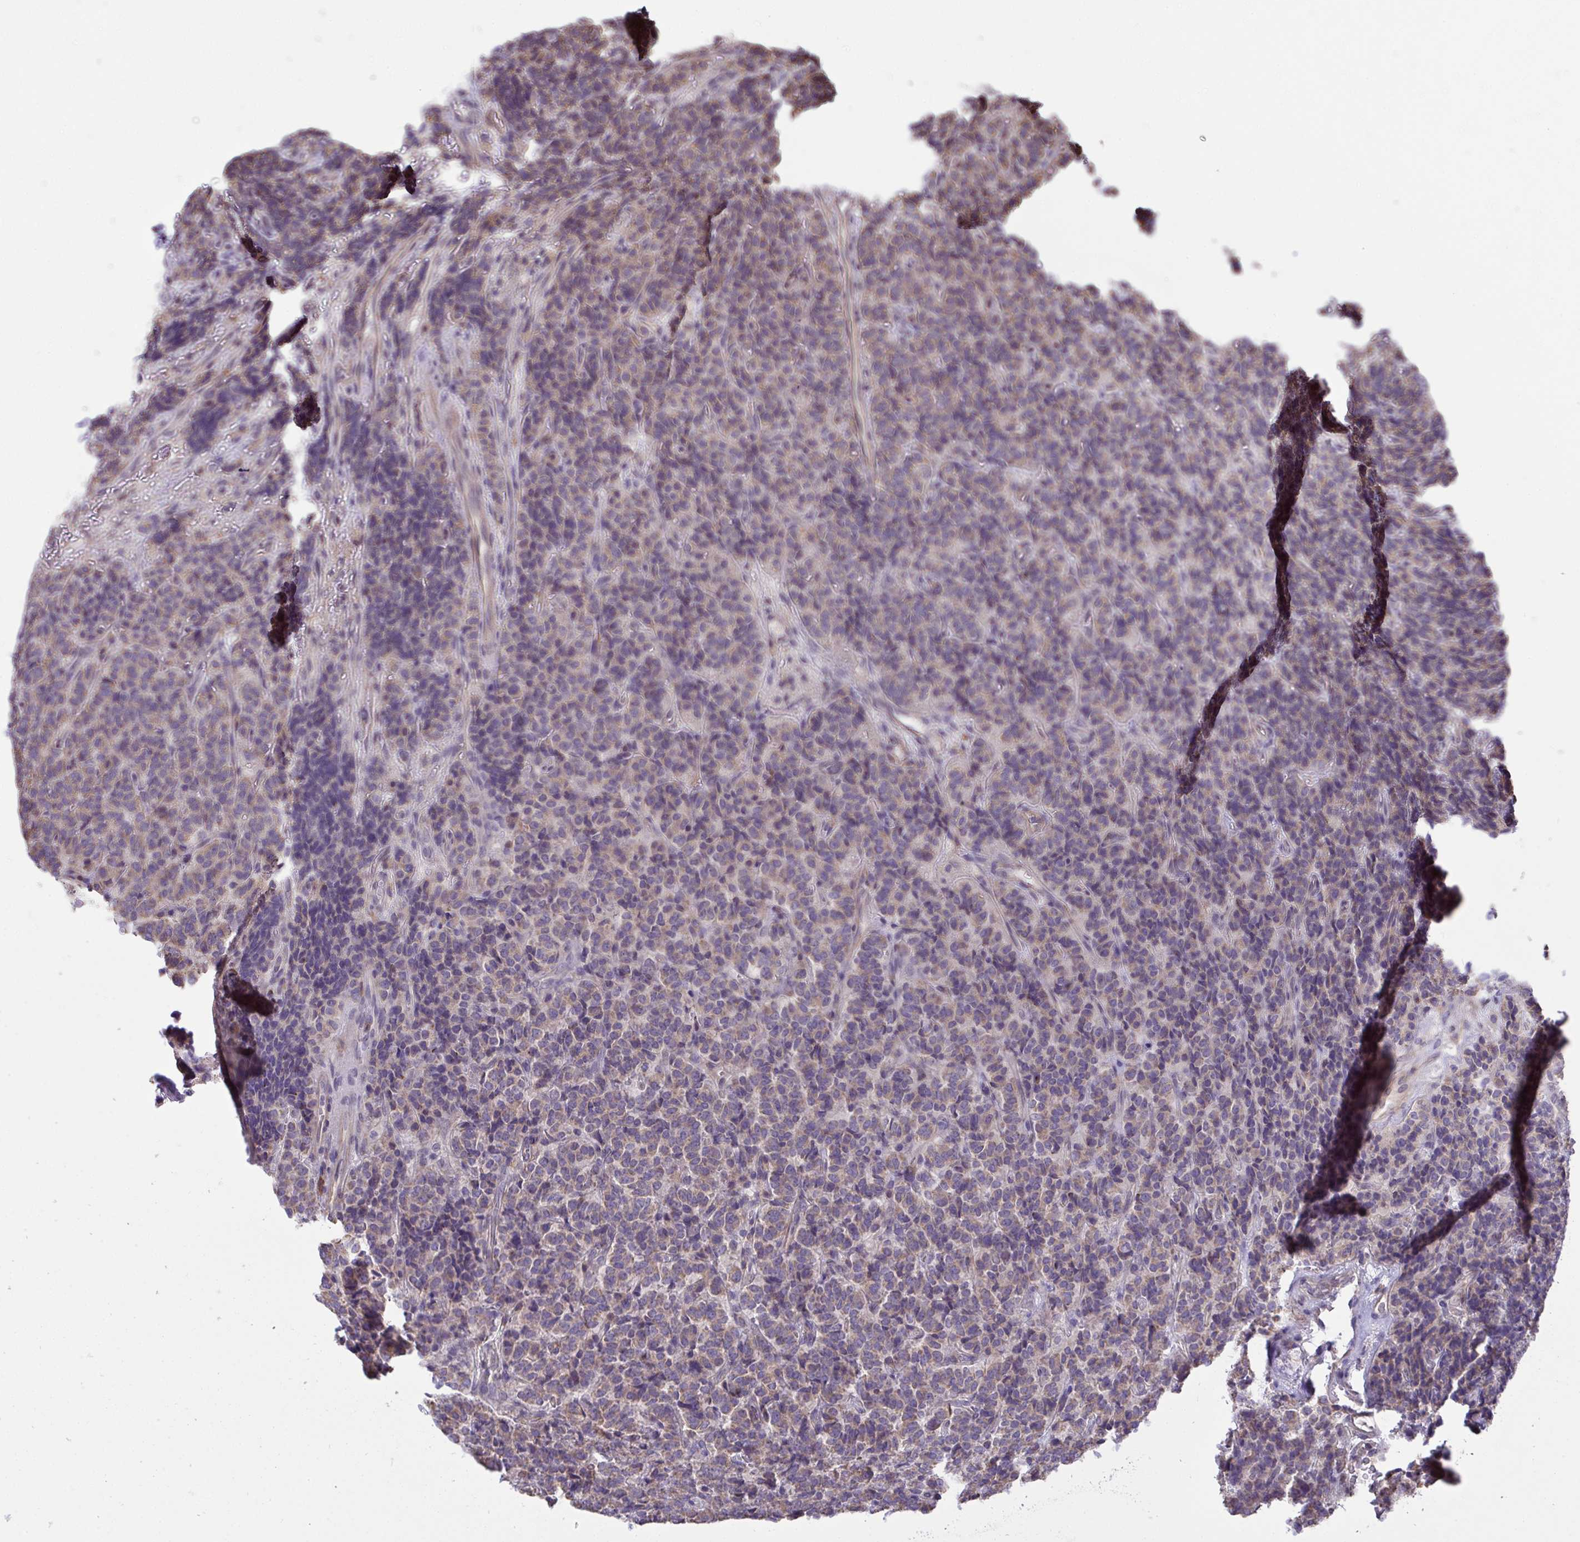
{"staining": {"intensity": "weak", "quantity": "25%-75%", "location": "cytoplasmic/membranous"}, "tissue": "carcinoid", "cell_type": "Tumor cells", "image_type": "cancer", "snomed": [{"axis": "morphology", "description": "Carcinoid, malignant, NOS"}, {"axis": "topography", "description": "Pancreas"}], "caption": "About 25%-75% of tumor cells in malignant carcinoid reveal weak cytoplasmic/membranous protein expression as visualized by brown immunohistochemical staining.", "gene": "PPM1H", "patient": {"sex": "male", "age": 36}}